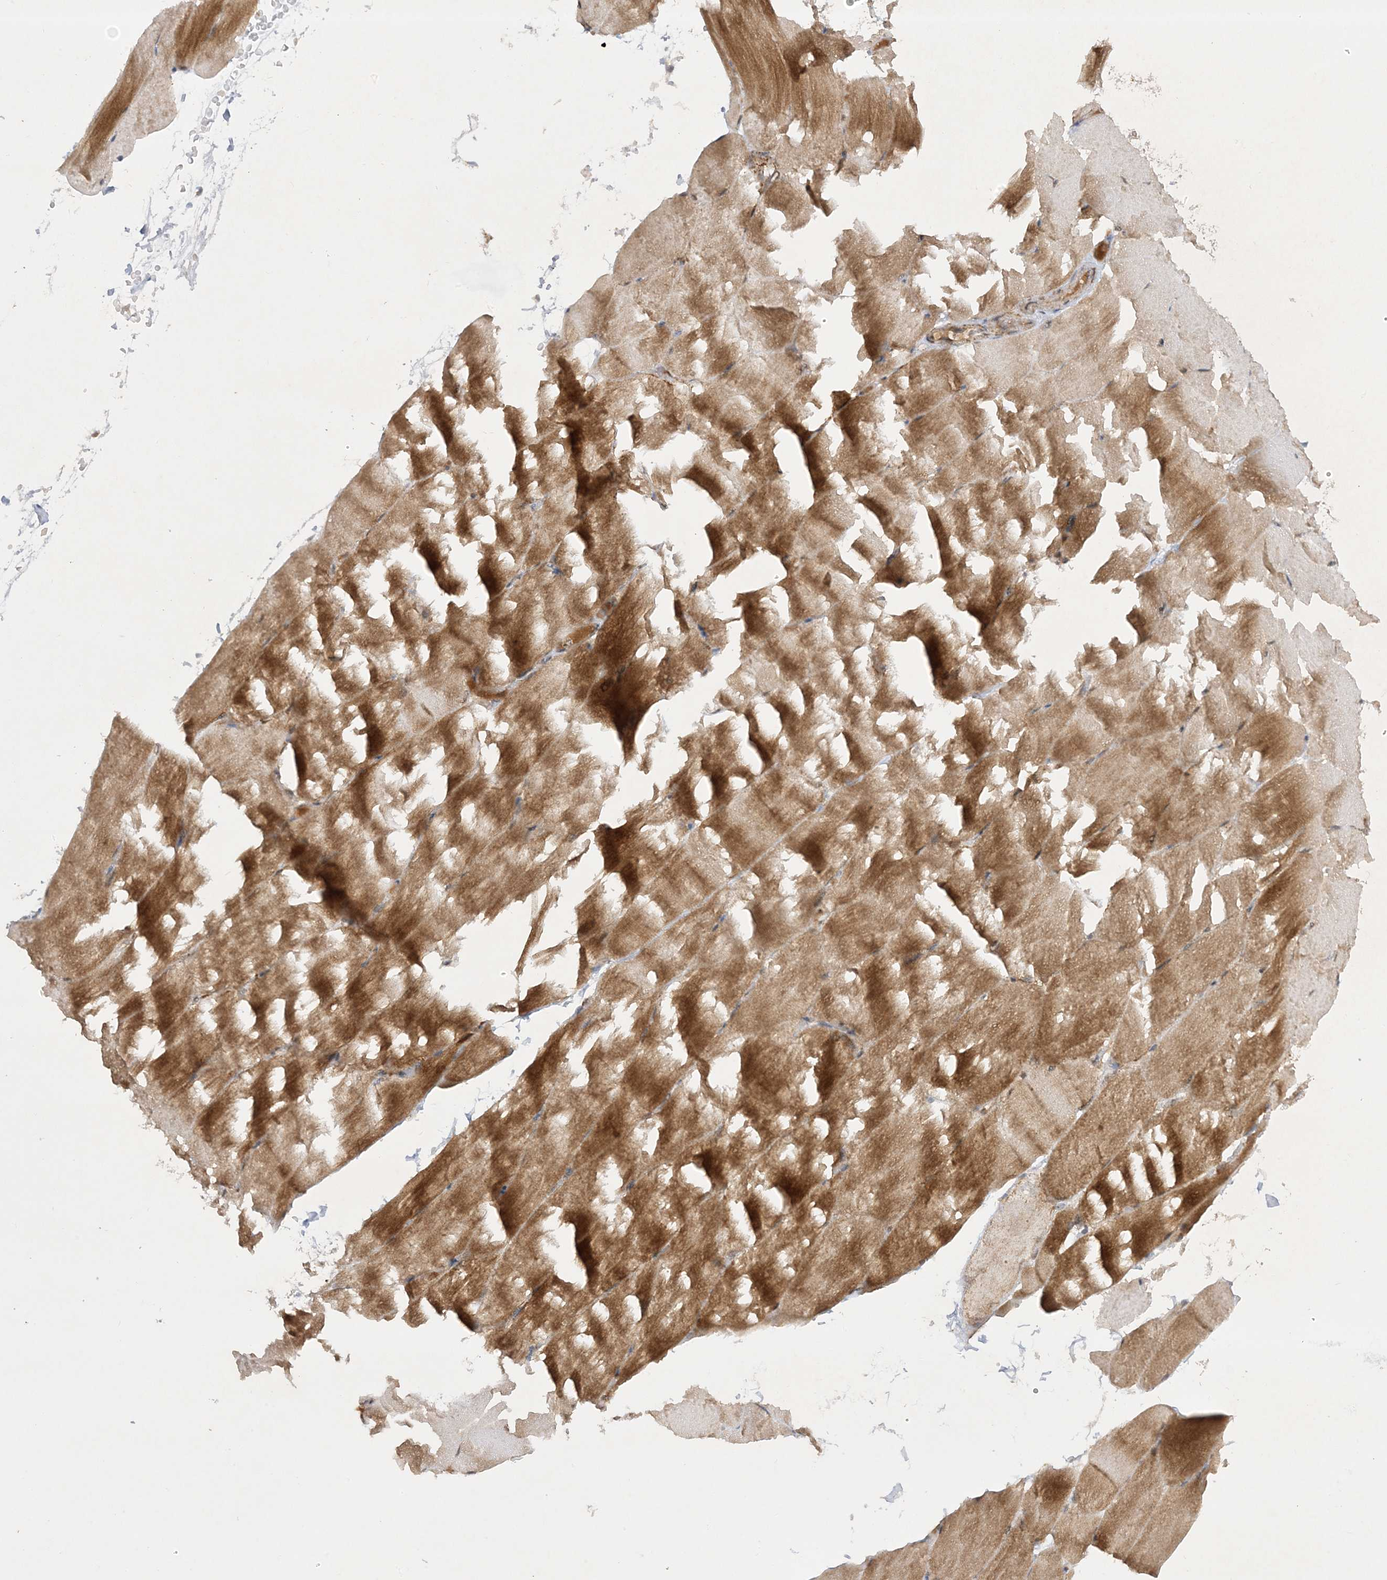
{"staining": {"intensity": "moderate", "quantity": "25%-75%", "location": "cytoplasmic/membranous"}, "tissue": "skeletal muscle", "cell_type": "Myocytes", "image_type": "normal", "snomed": [{"axis": "morphology", "description": "Normal tissue, NOS"}, {"axis": "topography", "description": "Skeletal muscle"}, {"axis": "topography", "description": "Parathyroid gland"}], "caption": "A medium amount of moderate cytoplasmic/membranous expression is identified in approximately 25%-75% of myocytes in normal skeletal muscle.", "gene": "NDUFAF3", "patient": {"sex": "female", "age": 37}}